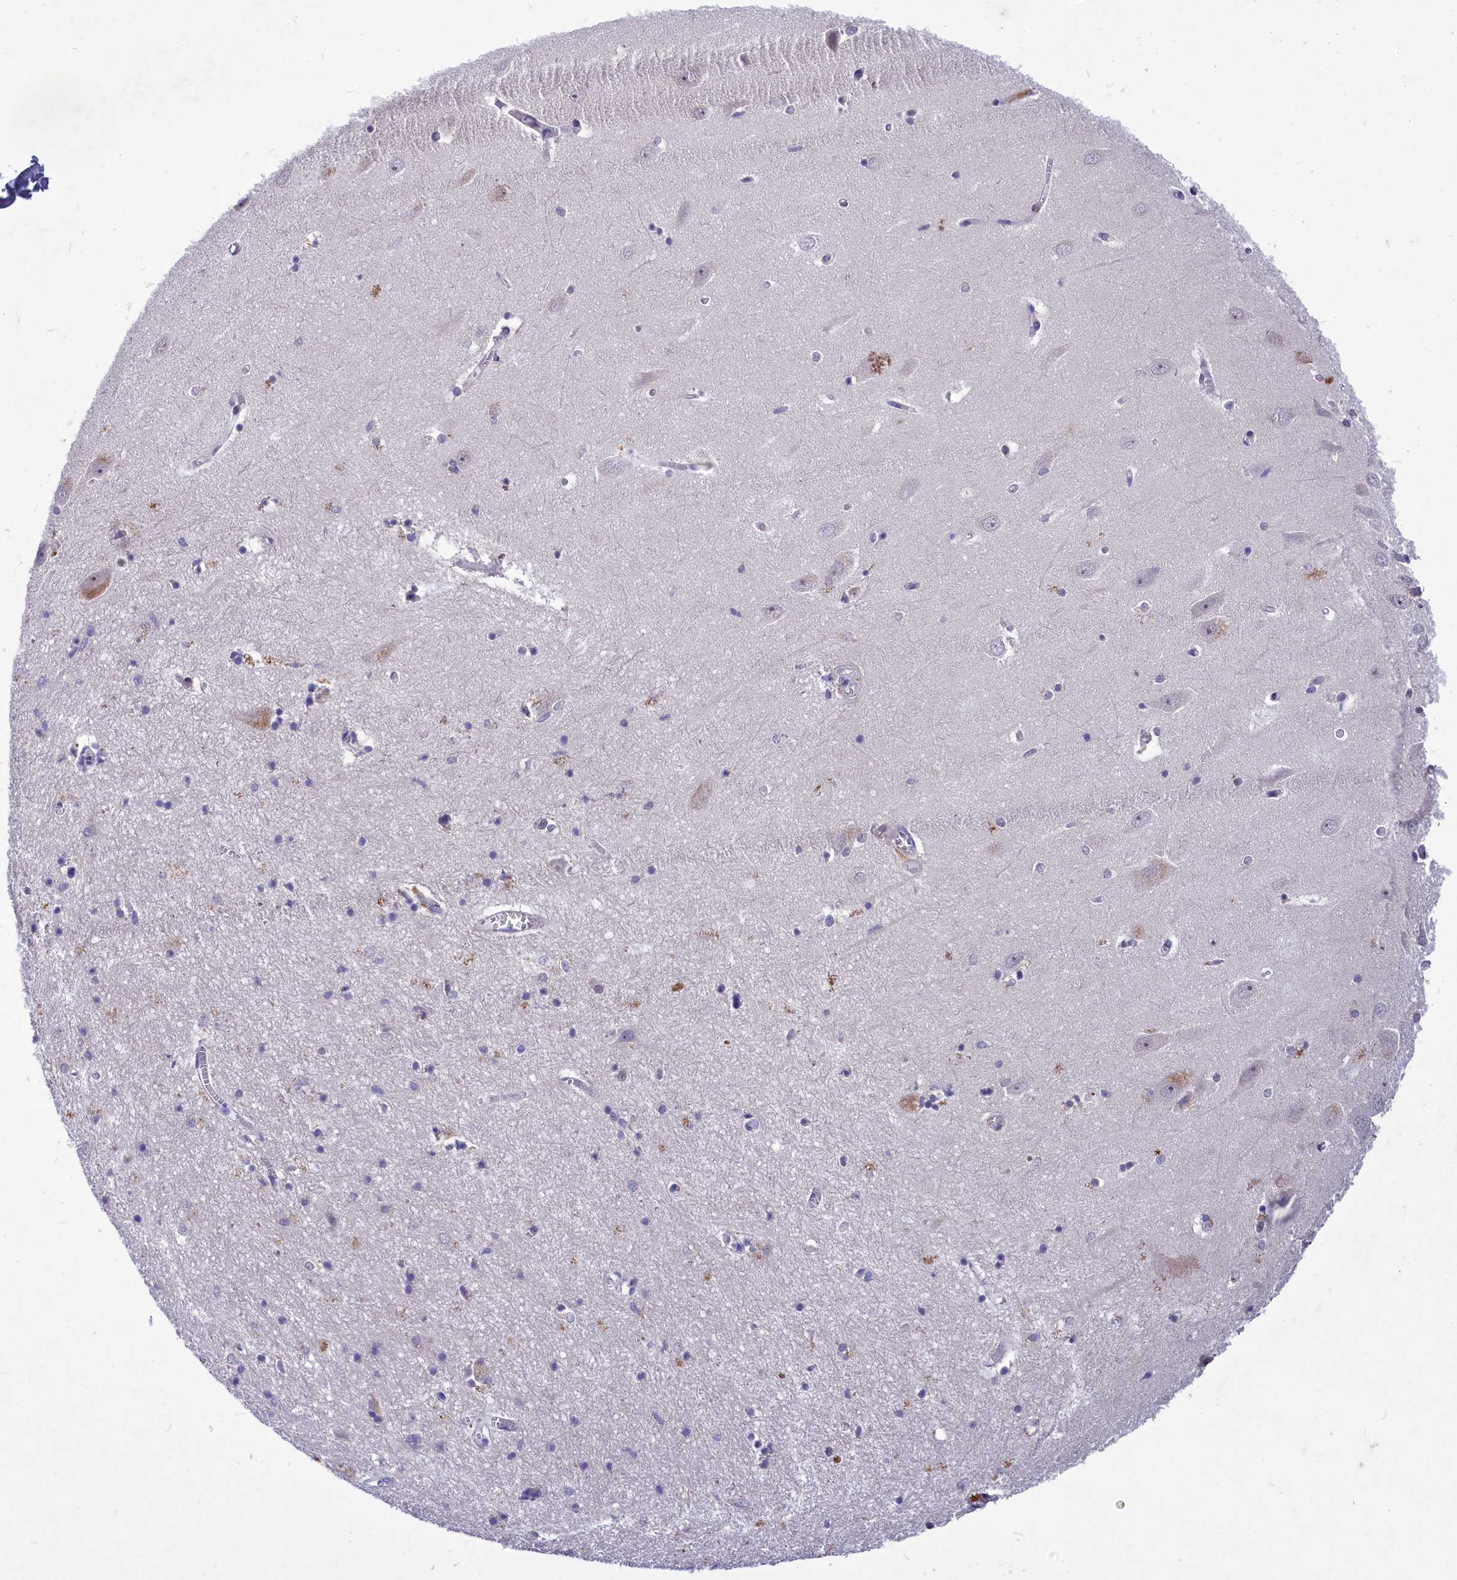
{"staining": {"intensity": "negative", "quantity": "none", "location": "none"}, "tissue": "hippocampus", "cell_type": "Glial cells", "image_type": "normal", "snomed": [{"axis": "morphology", "description": "Normal tissue, NOS"}, {"axis": "topography", "description": "Hippocampus"}], "caption": "Photomicrograph shows no significant protein expression in glial cells of normal hippocampus. (DAB (3,3'-diaminobenzidine) immunohistochemistry (IHC) visualized using brightfield microscopy, high magnification).", "gene": "DEFB119", "patient": {"sex": "female", "age": 64}}